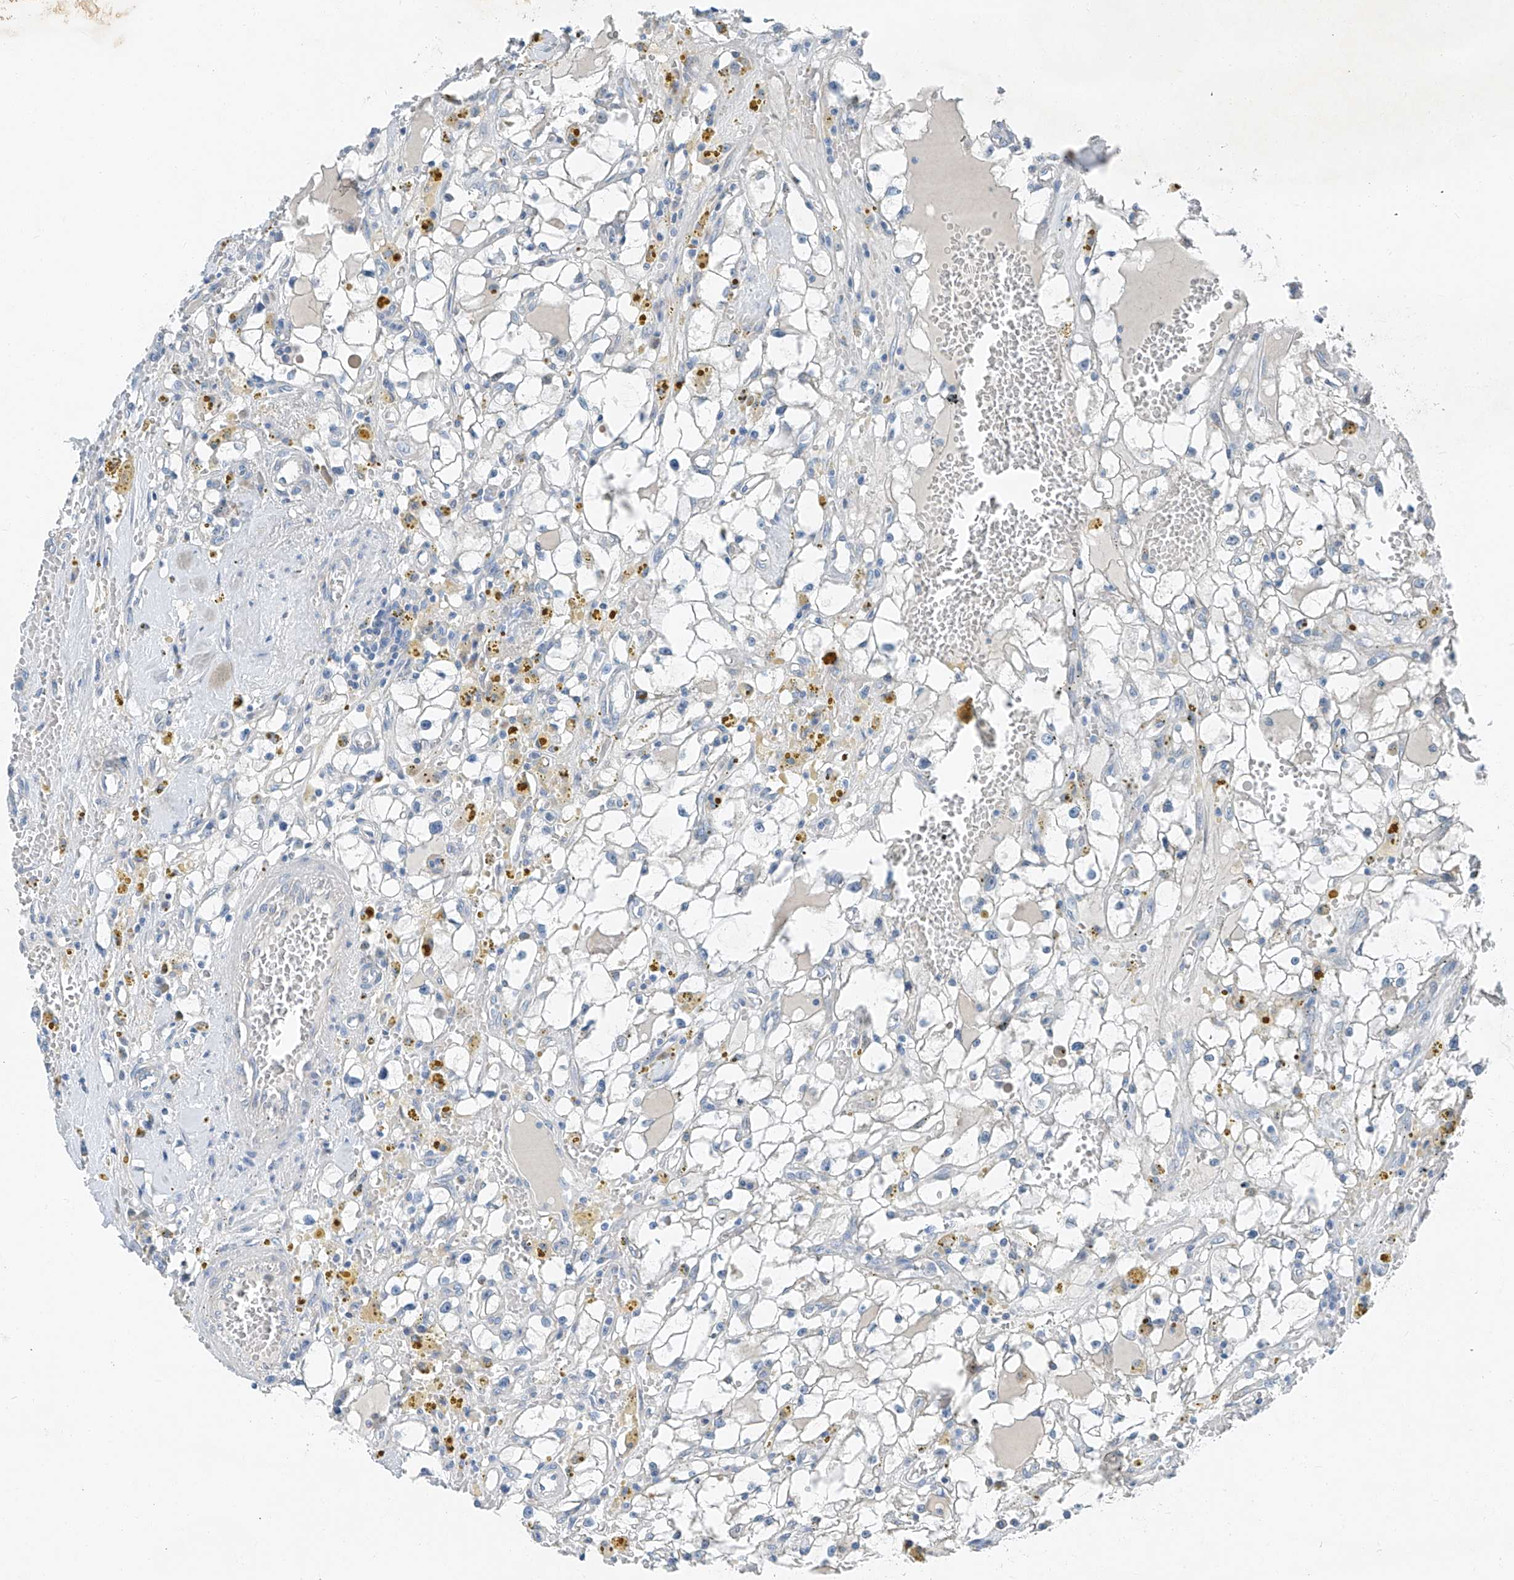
{"staining": {"intensity": "negative", "quantity": "none", "location": "none"}, "tissue": "renal cancer", "cell_type": "Tumor cells", "image_type": "cancer", "snomed": [{"axis": "morphology", "description": "Adenocarcinoma, NOS"}, {"axis": "topography", "description": "Kidney"}], "caption": "A histopathology image of renal cancer (adenocarcinoma) stained for a protein displays no brown staining in tumor cells. The staining was performed using DAB to visualize the protein expression in brown, while the nuclei were stained in blue with hematoxylin (Magnification: 20x).", "gene": "MDGA1", "patient": {"sex": "male", "age": 56}}